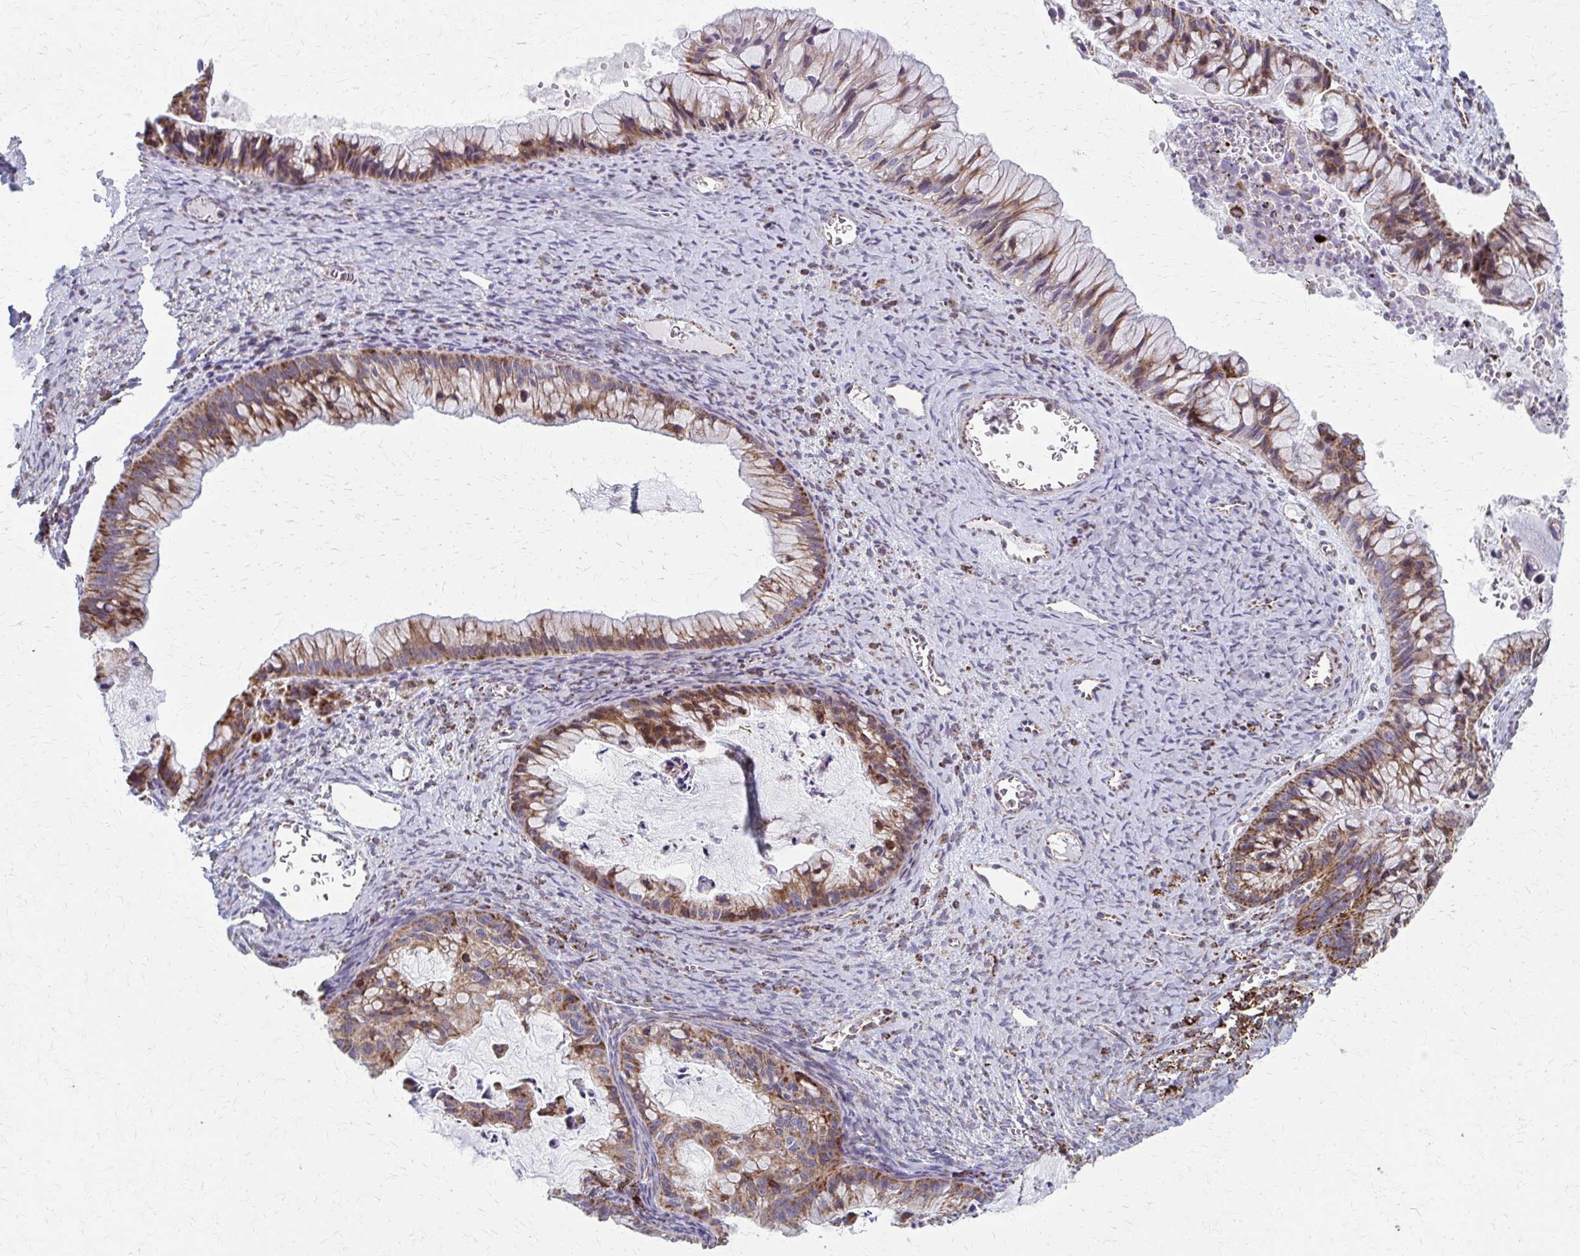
{"staining": {"intensity": "moderate", "quantity": ">75%", "location": "cytoplasmic/membranous"}, "tissue": "ovarian cancer", "cell_type": "Tumor cells", "image_type": "cancer", "snomed": [{"axis": "morphology", "description": "Cystadenocarcinoma, mucinous, NOS"}, {"axis": "topography", "description": "Ovary"}], "caption": "About >75% of tumor cells in human mucinous cystadenocarcinoma (ovarian) reveal moderate cytoplasmic/membranous protein staining as visualized by brown immunohistochemical staining.", "gene": "TVP23A", "patient": {"sex": "female", "age": 72}}